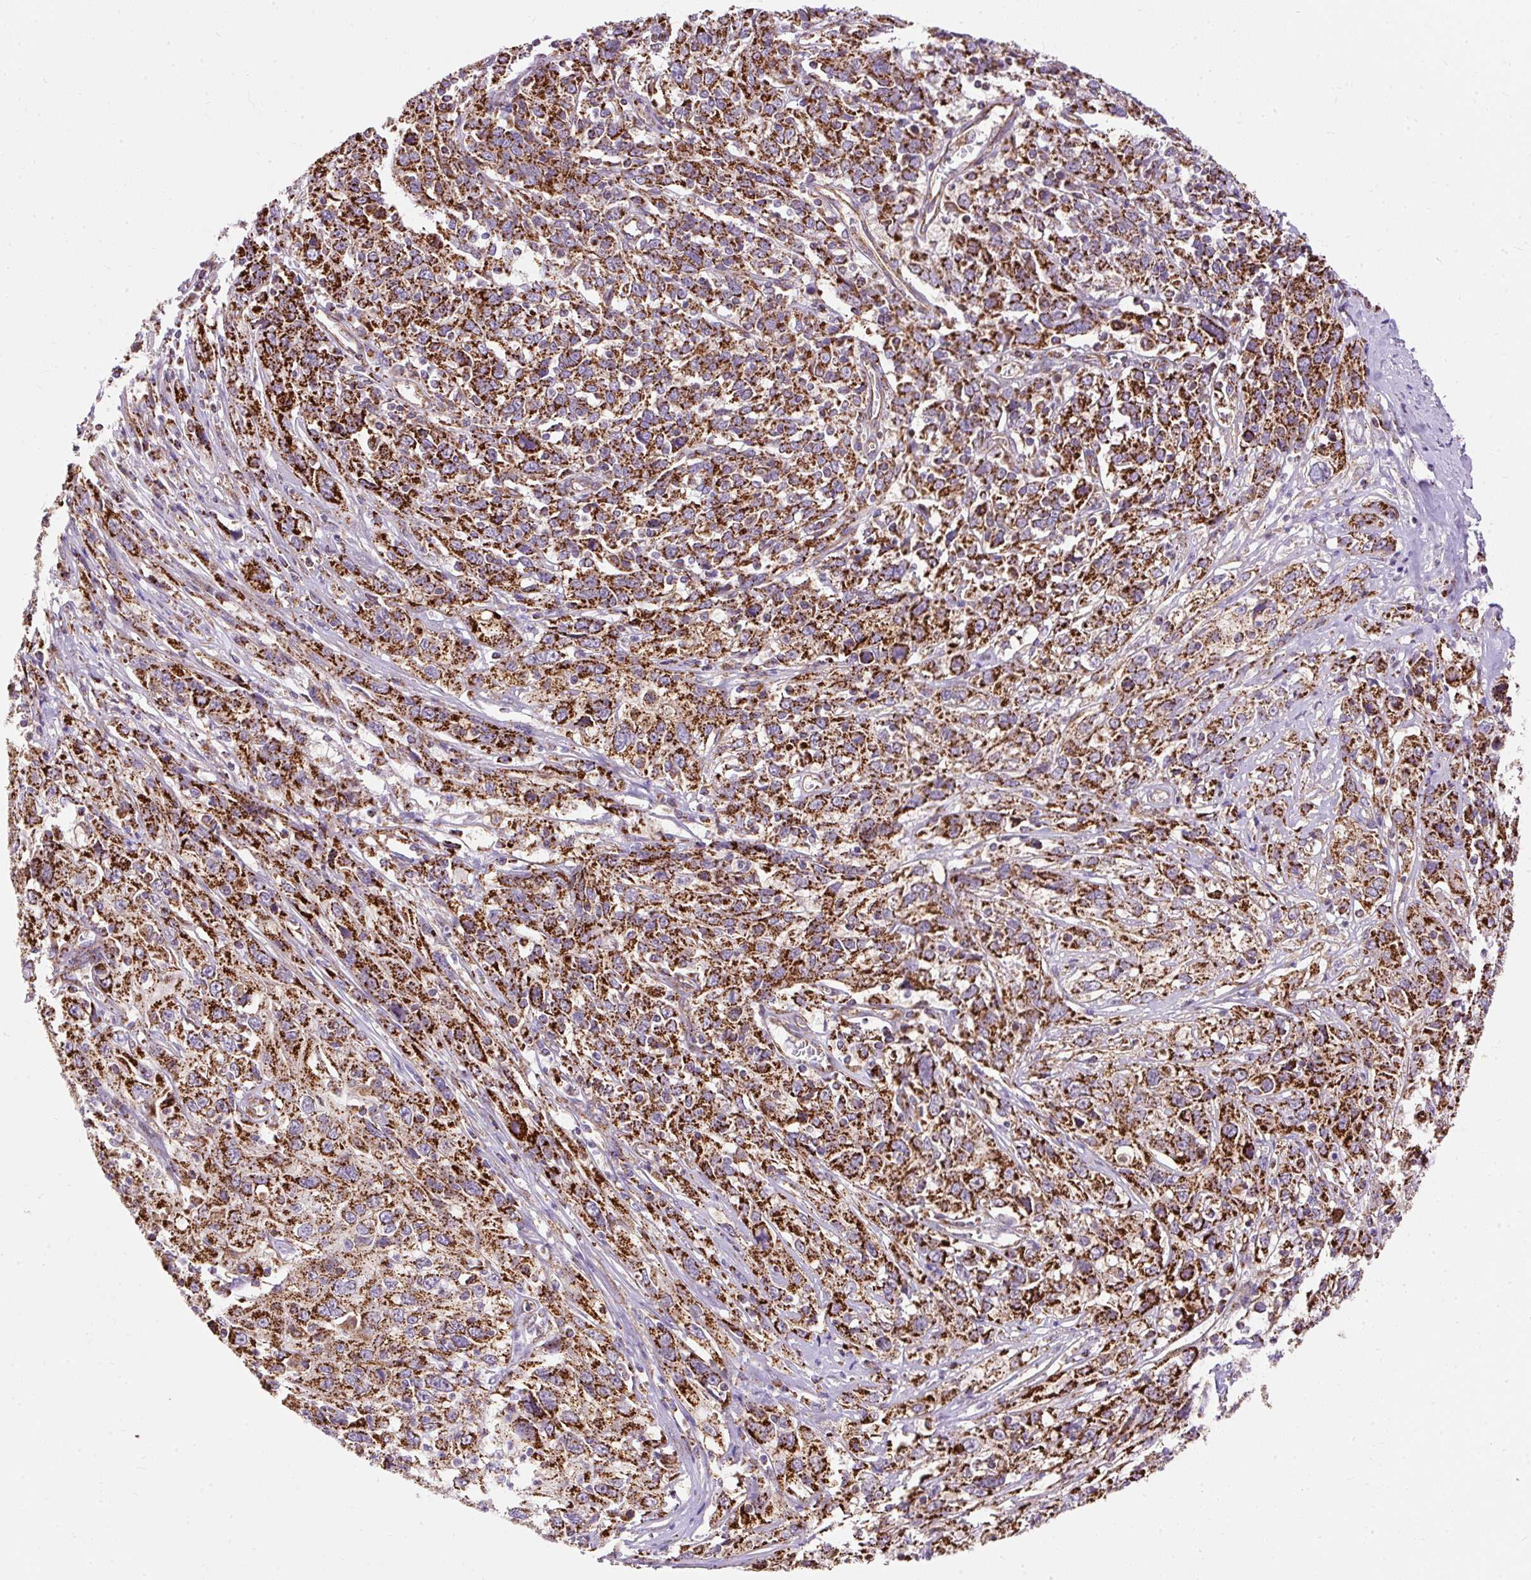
{"staining": {"intensity": "strong", "quantity": ">75%", "location": "cytoplasmic/membranous"}, "tissue": "cervical cancer", "cell_type": "Tumor cells", "image_type": "cancer", "snomed": [{"axis": "morphology", "description": "Squamous cell carcinoma, NOS"}, {"axis": "topography", "description": "Cervix"}], "caption": "Immunohistochemistry (IHC) of human cervical cancer (squamous cell carcinoma) shows high levels of strong cytoplasmic/membranous positivity in approximately >75% of tumor cells.", "gene": "CEP290", "patient": {"sex": "female", "age": 46}}